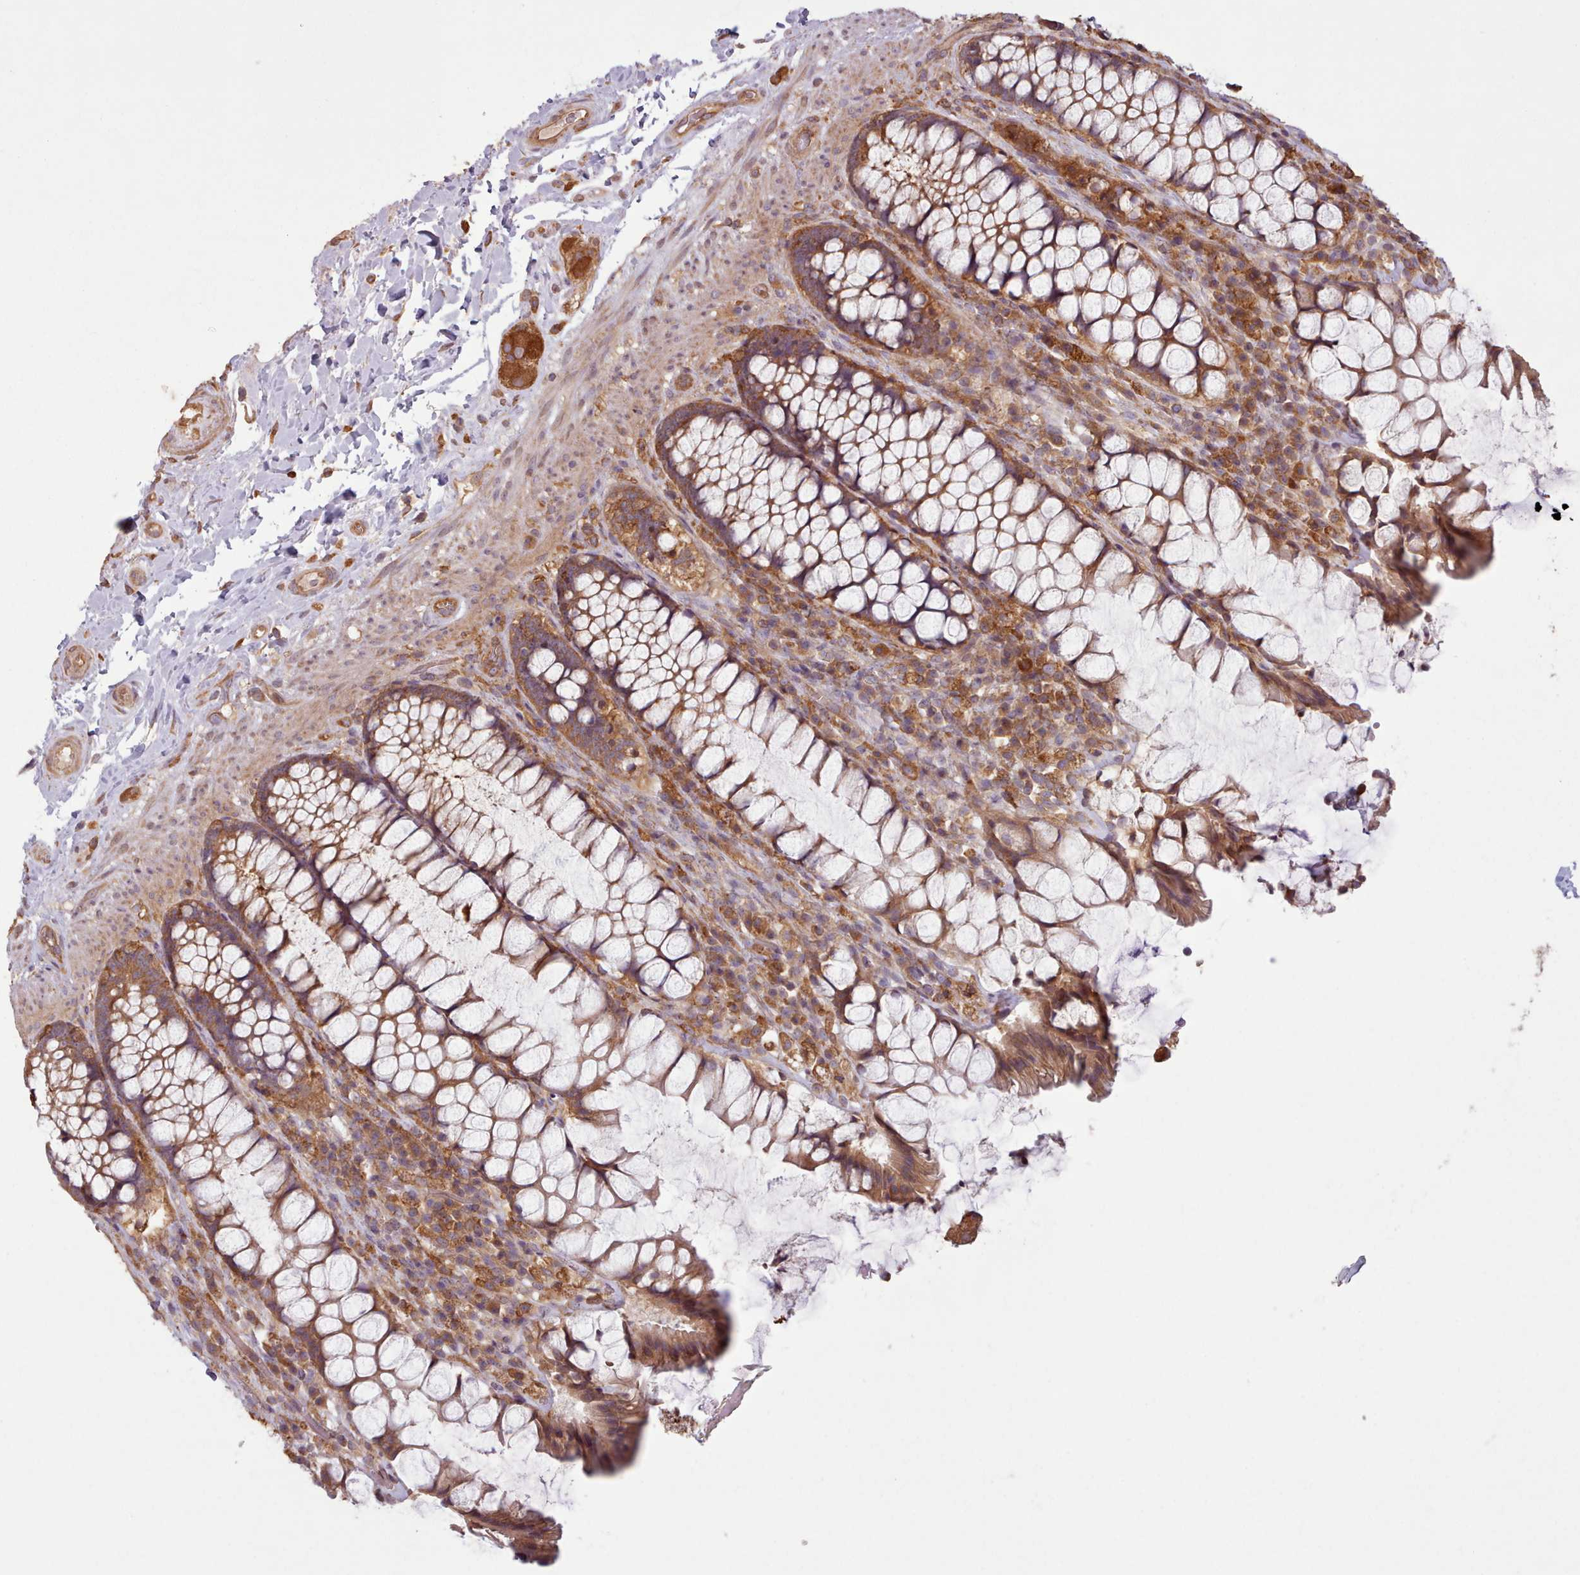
{"staining": {"intensity": "moderate", "quantity": ">75%", "location": "cytoplasmic/membranous"}, "tissue": "rectum", "cell_type": "Glandular cells", "image_type": "normal", "snomed": [{"axis": "morphology", "description": "Normal tissue, NOS"}, {"axis": "topography", "description": "Rectum"}], "caption": "A photomicrograph of rectum stained for a protein demonstrates moderate cytoplasmic/membranous brown staining in glandular cells. (DAB IHC, brown staining for protein, blue staining for nuclei).", "gene": "WASHC2A", "patient": {"sex": "female", "age": 58}}